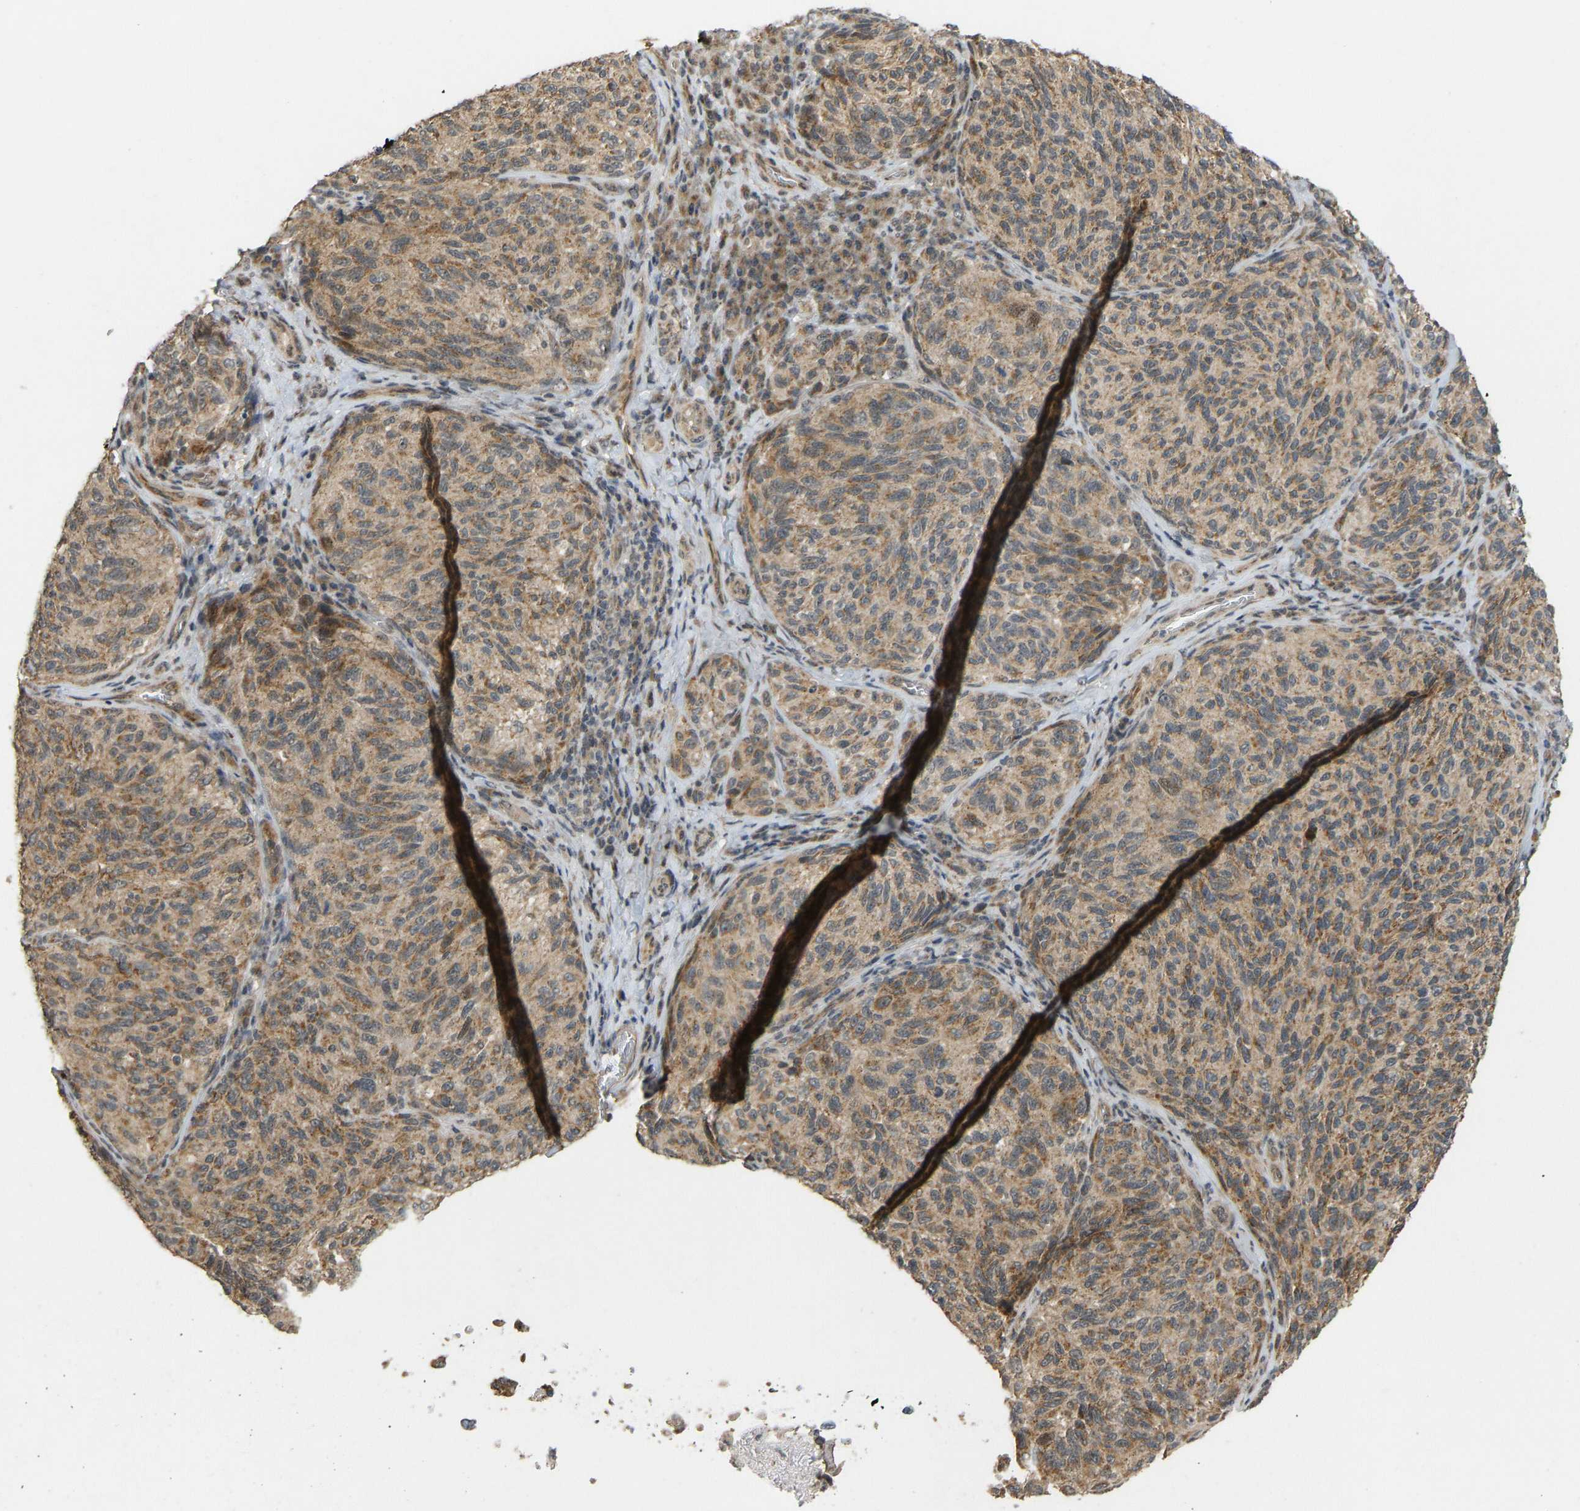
{"staining": {"intensity": "moderate", "quantity": ">75%", "location": "cytoplasmic/membranous"}, "tissue": "melanoma", "cell_type": "Tumor cells", "image_type": "cancer", "snomed": [{"axis": "morphology", "description": "Malignant melanoma, NOS"}, {"axis": "topography", "description": "Skin"}], "caption": "Immunohistochemistry (IHC) photomicrograph of human melanoma stained for a protein (brown), which shows medium levels of moderate cytoplasmic/membranous expression in approximately >75% of tumor cells.", "gene": "ACADS", "patient": {"sex": "female", "age": 73}}